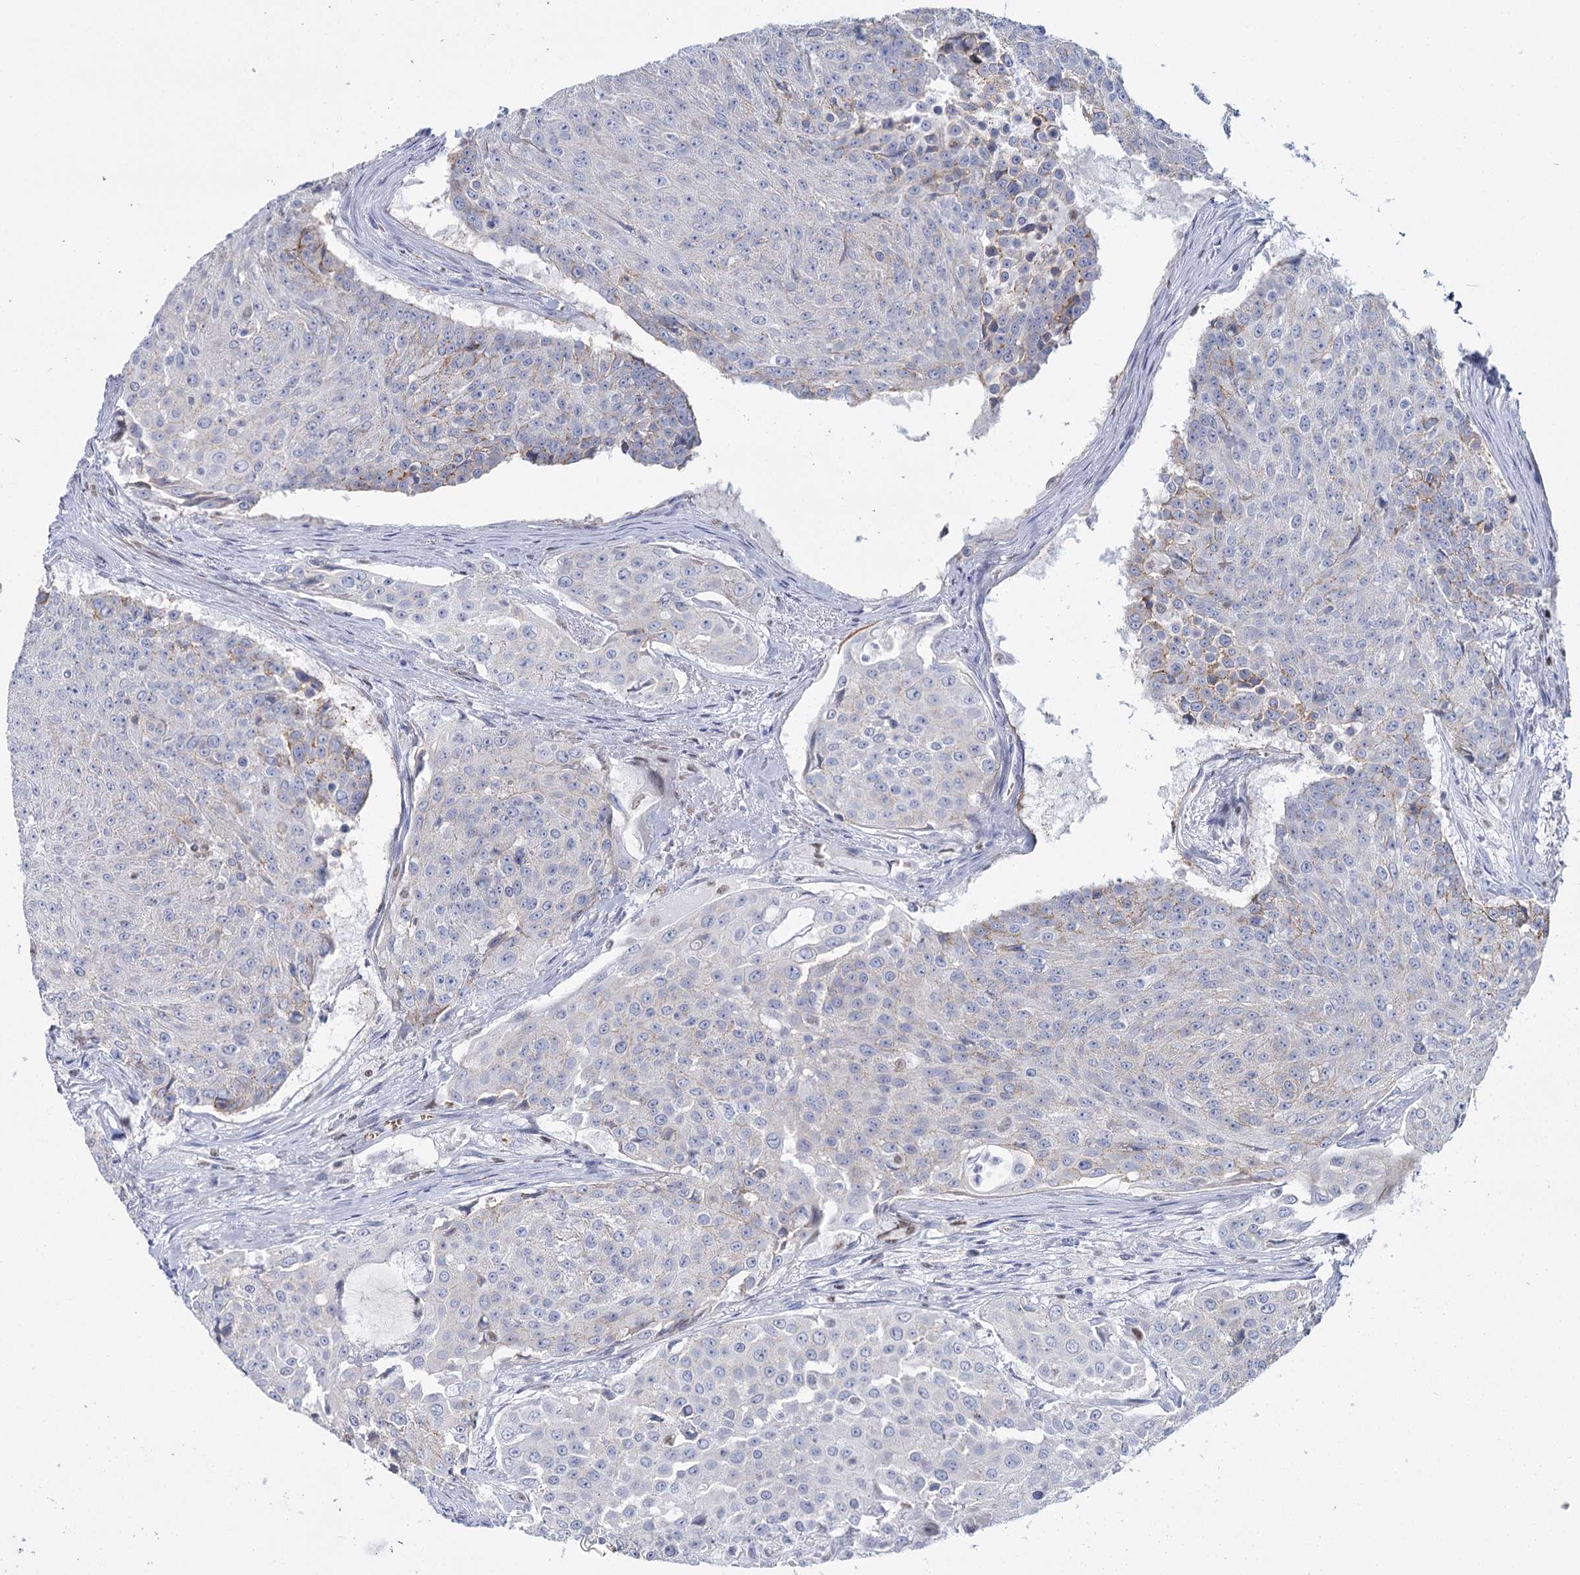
{"staining": {"intensity": "weak", "quantity": "<25%", "location": "cytoplasmic/membranous"}, "tissue": "urothelial cancer", "cell_type": "Tumor cells", "image_type": "cancer", "snomed": [{"axis": "morphology", "description": "Urothelial carcinoma, High grade"}, {"axis": "topography", "description": "Urinary bladder"}], "caption": "Urothelial carcinoma (high-grade) stained for a protein using immunohistochemistry reveals no expression tumor cells.", "gene": "IGSF3", "patient": {"sex": "female", "age": 63}}